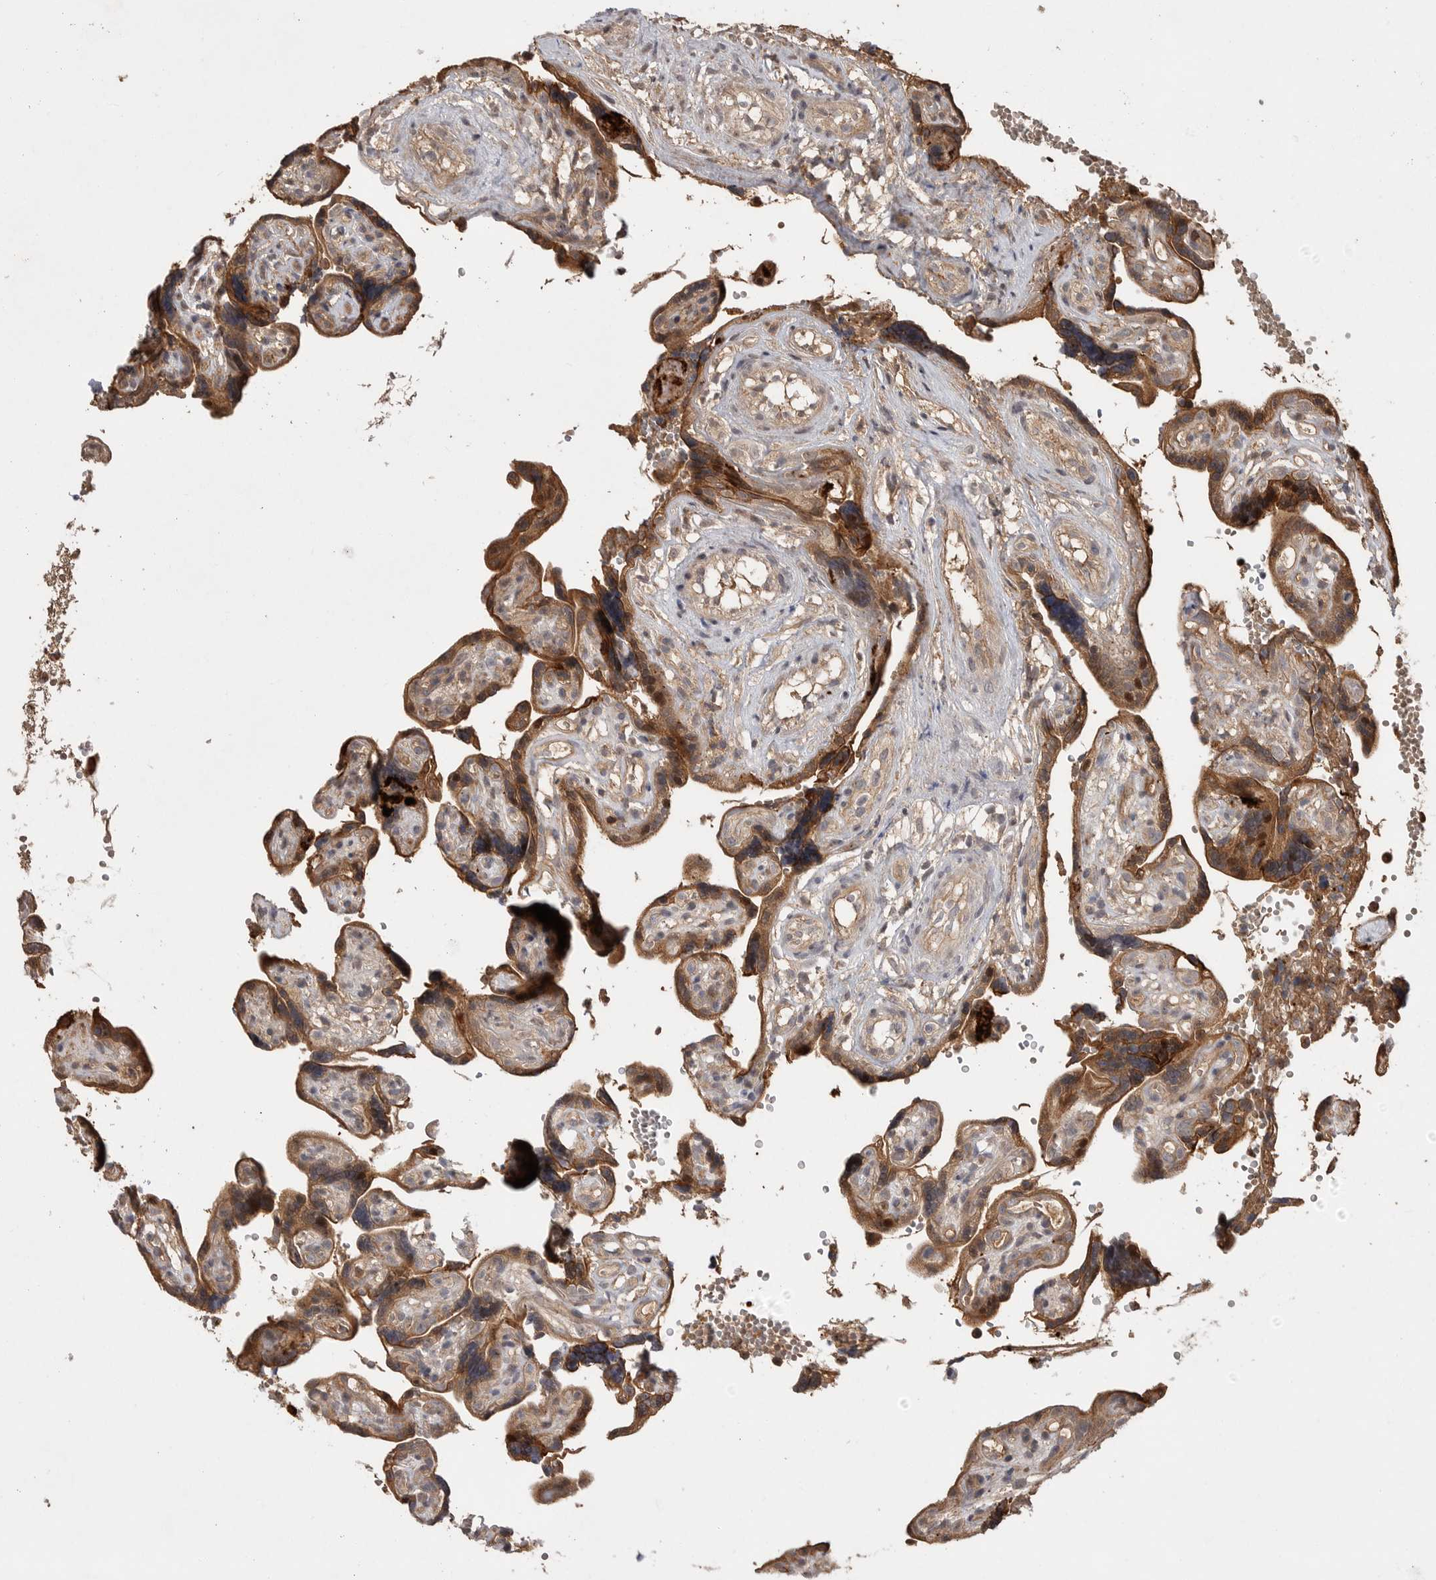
{"staining": {"intensity": "moderate", "quantity": ">75%", "location": "cytoplasmic/membranous"}, "tissue": "placenta", "cell_type": "Decidual cells", "image_type": "normal", "snomed": [{"axis": "morphology", "description": "Normal tissue, NOS"}, {"axis": "topography", "description": "Placenta"}], "caption": "Immunohistochemical staining of benign human placenta shows >75% levels of moderate cytoplasmic/membranous protein expression in about >75% of decidual cells.", "gene": "VN1R4", "patient": {"sex": "female", "age": 30}}